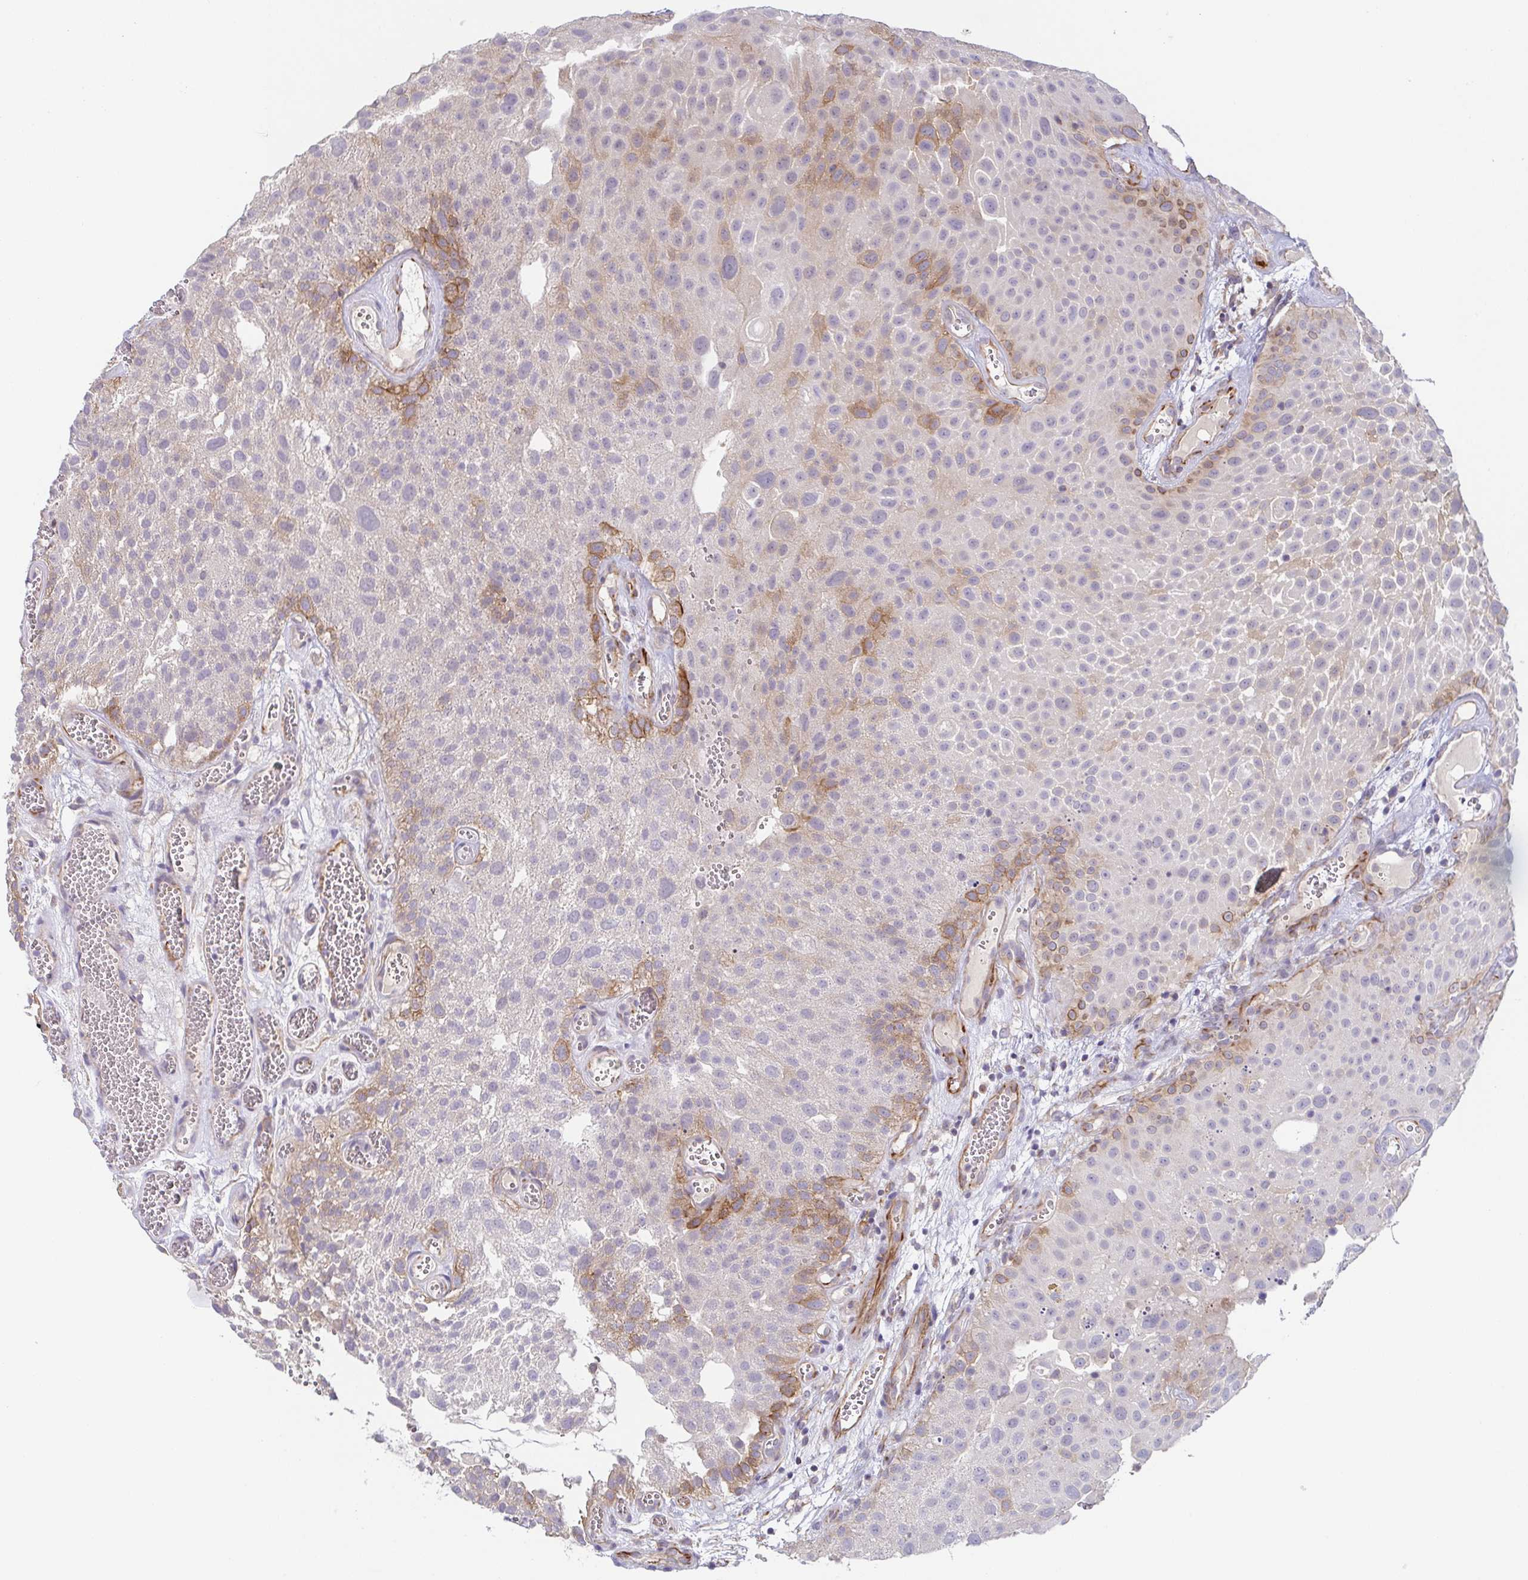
{"staining": {"intensity": "moderate", "quantity": "<25%", "location": "cytoplasmic/membranous"}, "tissue": "urothelial cancer", "cell_type": "Tumor cells", "image_type": "cancer", "snomed": [{"axis": "morphology", "description": "Urothelial carcinoma, Low grade"}, {"axis": "topography", "description": "Urinary bladder"}], "caption": "This image shows urothelial carcinoma (low-grade) stained with IHC to label a protein in brown. The cytoplasmic/membranous of tumor cells show moderate positivity for the protein. Nuclei are counter-stained blue.", "gene": "COL17A1", "patient": {"sex": "male", "age": 72}}